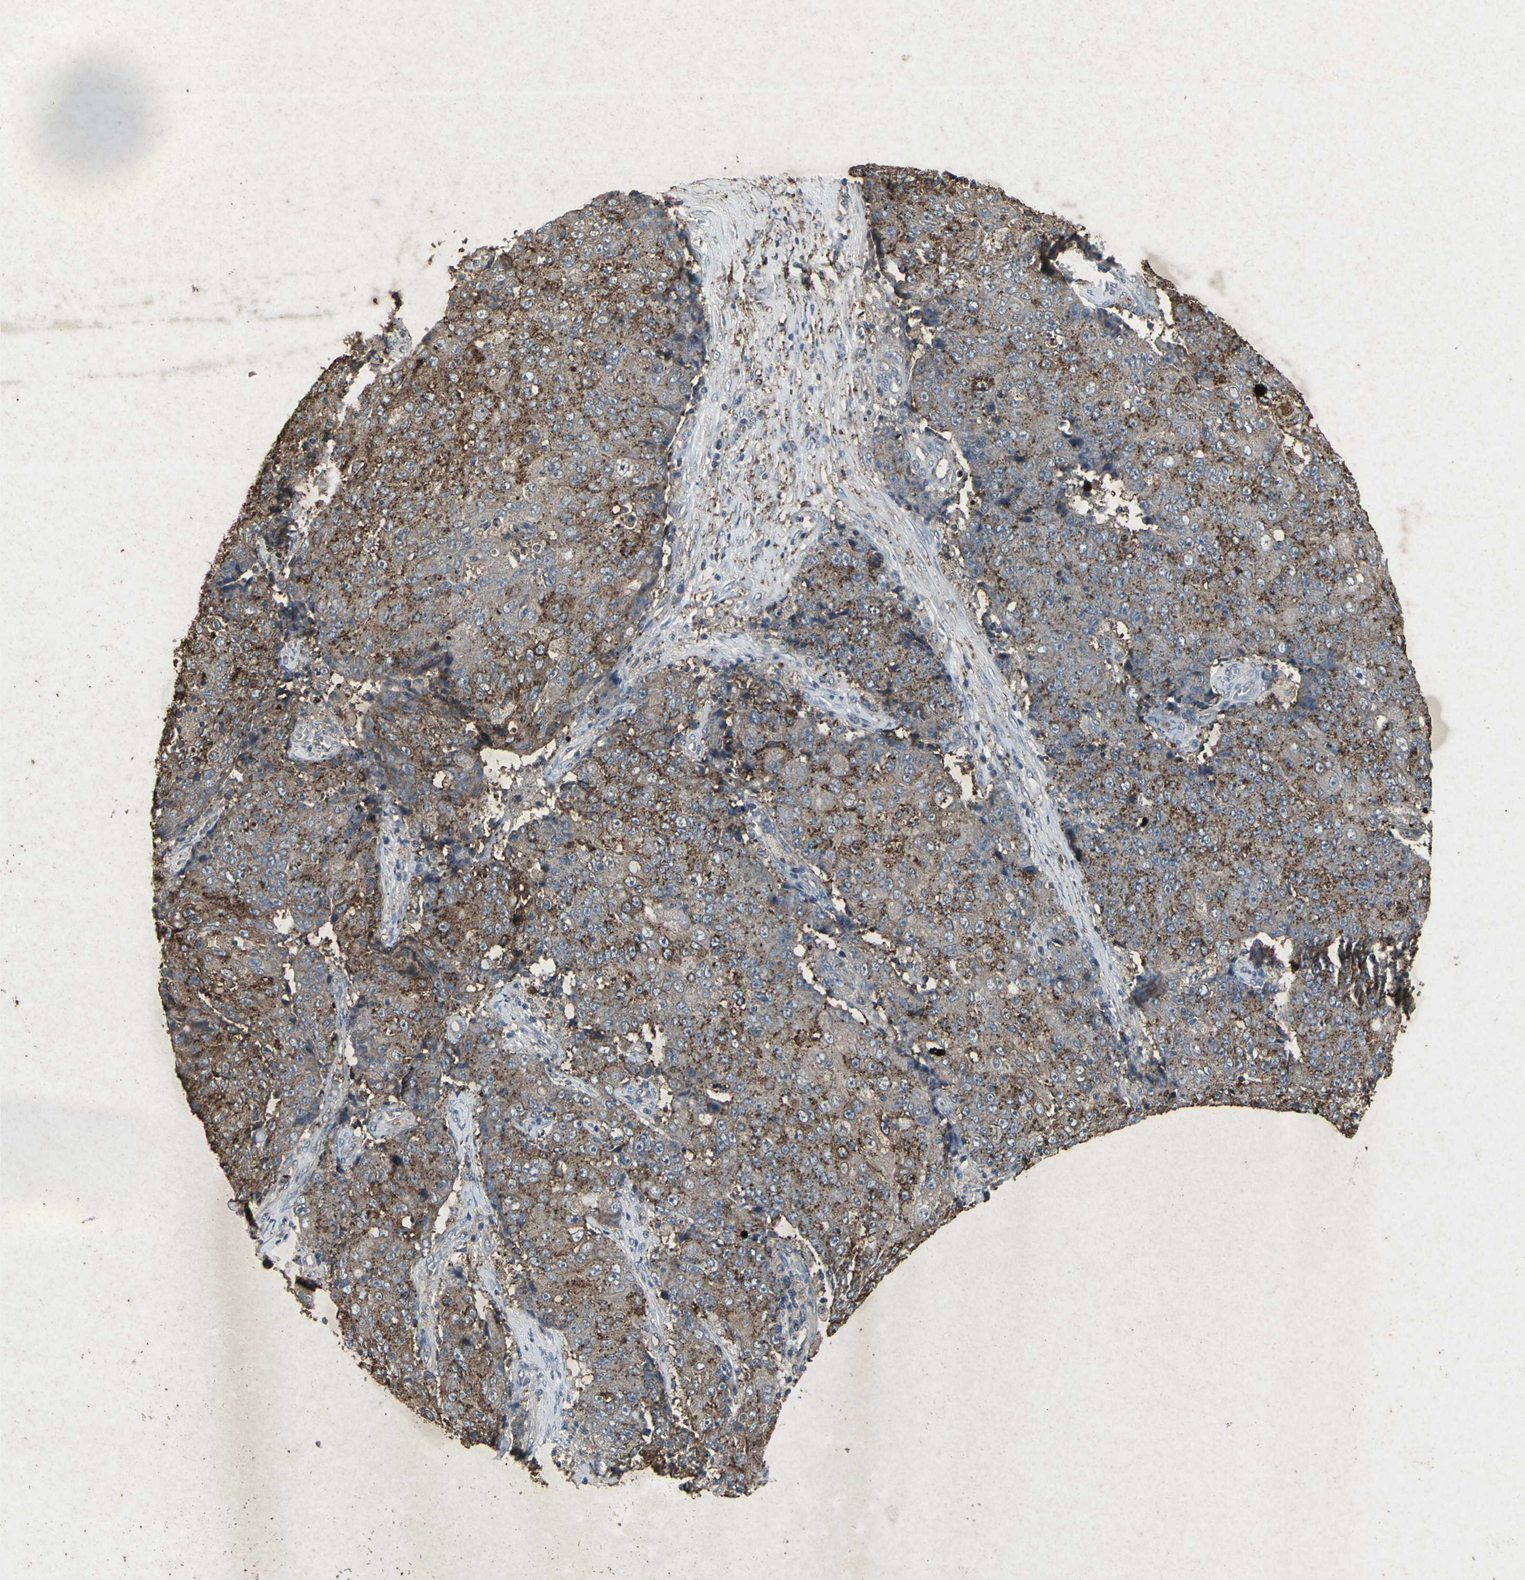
{"staining": {"intensity": "strong", "quantity": ">75%", "location": "cytoplasmic/membranous"}, "tissue": "ovarian cancer", "cell_type": "Tumor cells", "image_type": "cancer", "snomed": [{"axis": "morphology", "description": "Carcinoma, endometroid"}, {"axis": "topography", "description": "Ovary"}], "caption": "Approximately >75% of tumor cells in human ovarian cancer (endometroid carcinoma) reveal strong cytoplasmic/membranous protein staining as visualized by brown immunohistochemical staining.", "gene": "CCR9", "patient": {"sex": "female", "age": 42}}